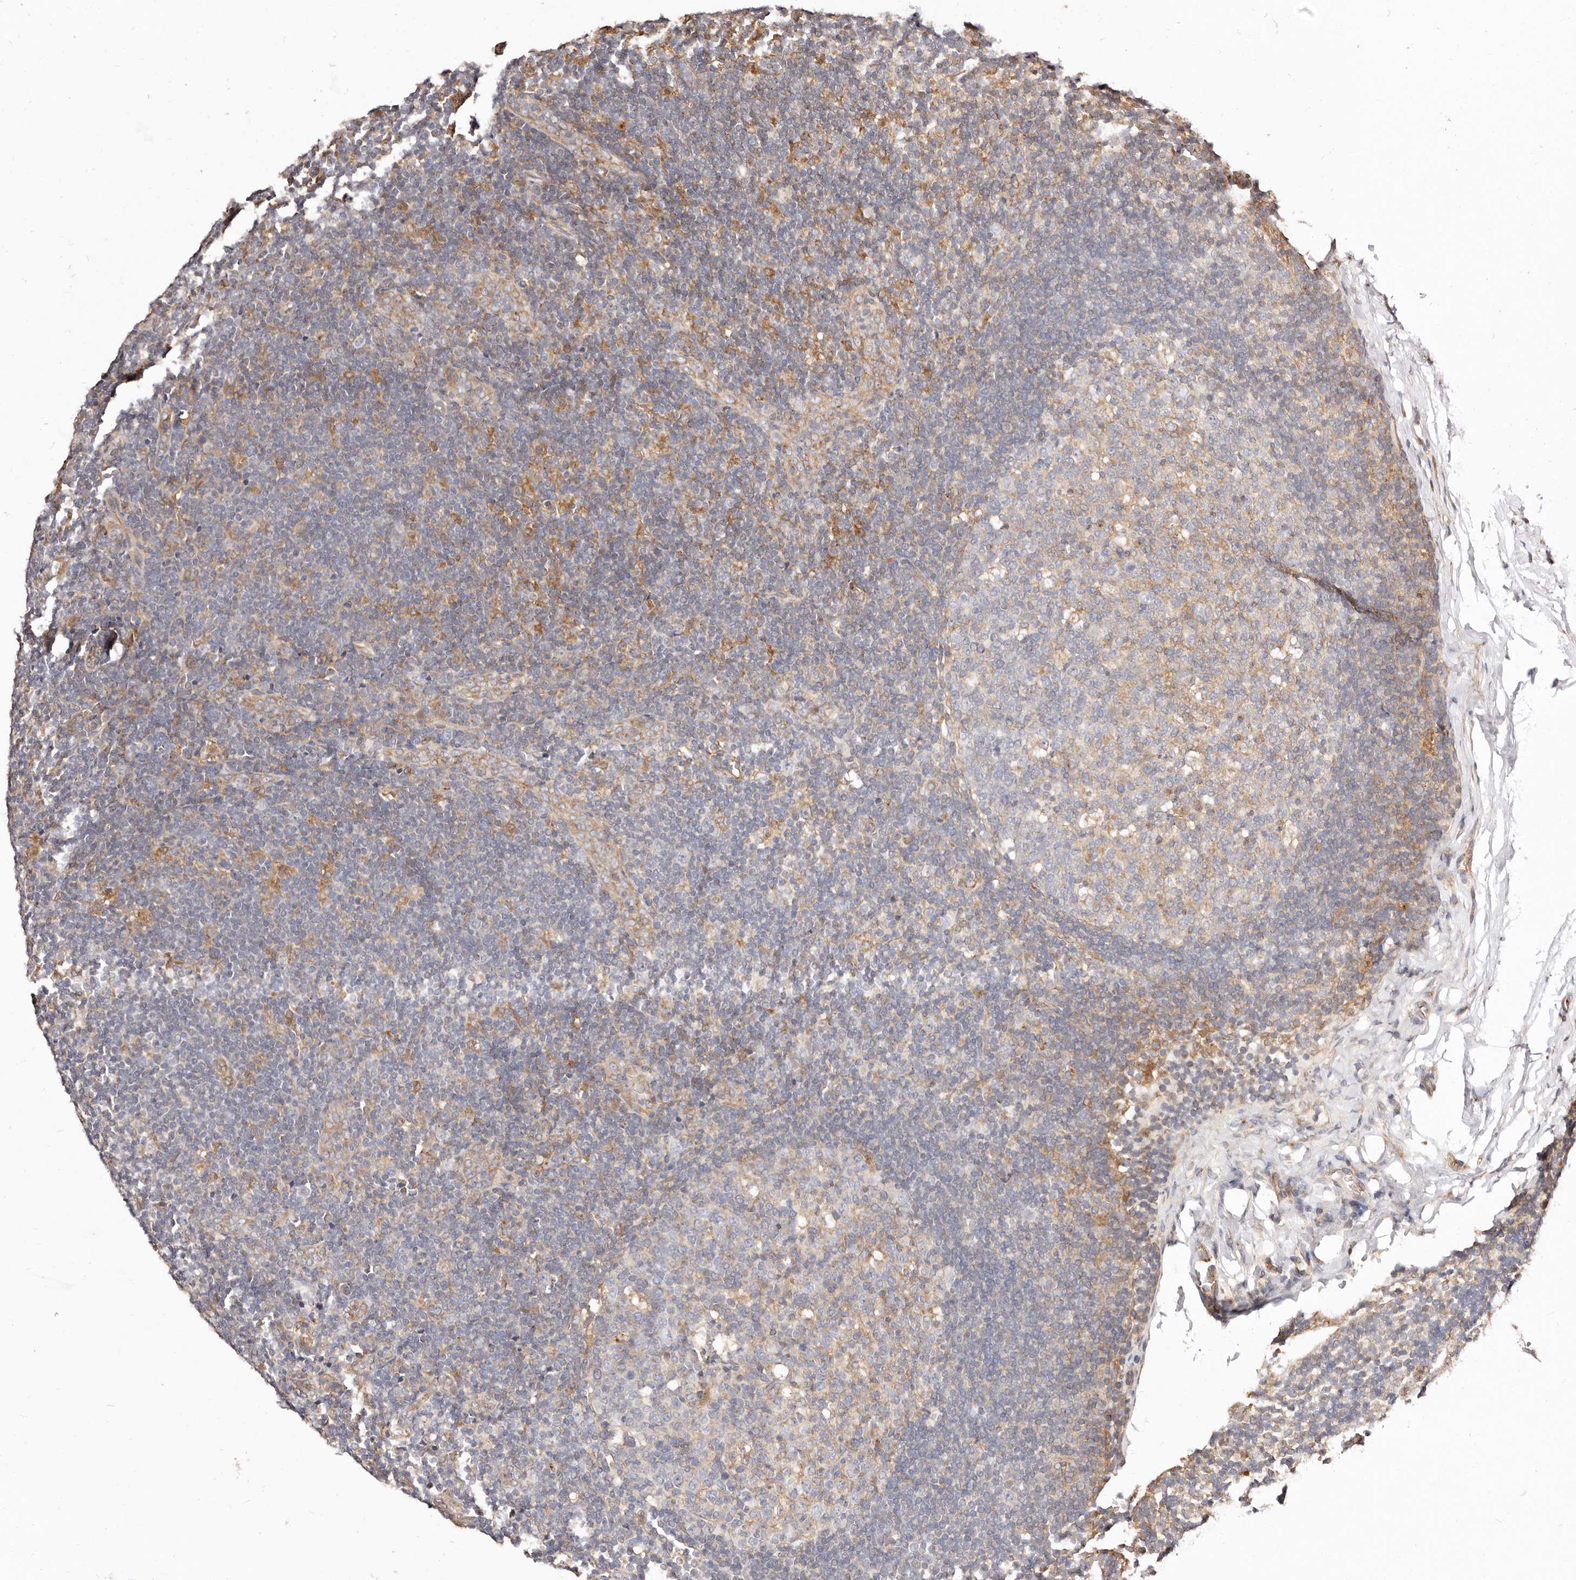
{"staining": {"intensity": "weak", "quantity": "<25%", "location": "cytoplasmic/membranous"}, "tissue": "lymph node", "cell_type": "Germinal center cells", "image_type": "normal", "snomed": [{"axis": "morphology", "description": "Normal tissue, NOS"}, {"axis": "topography", "description": "Lymph node"}], "caption": "Immunohistochemistry (IHC) of benign human lymph node shows no positivity in germinal center cells. (IHC, brightfield microscopy, high magnification).", "gene": "MAPK1", "patient": {"sex": "female", "age": 22}}